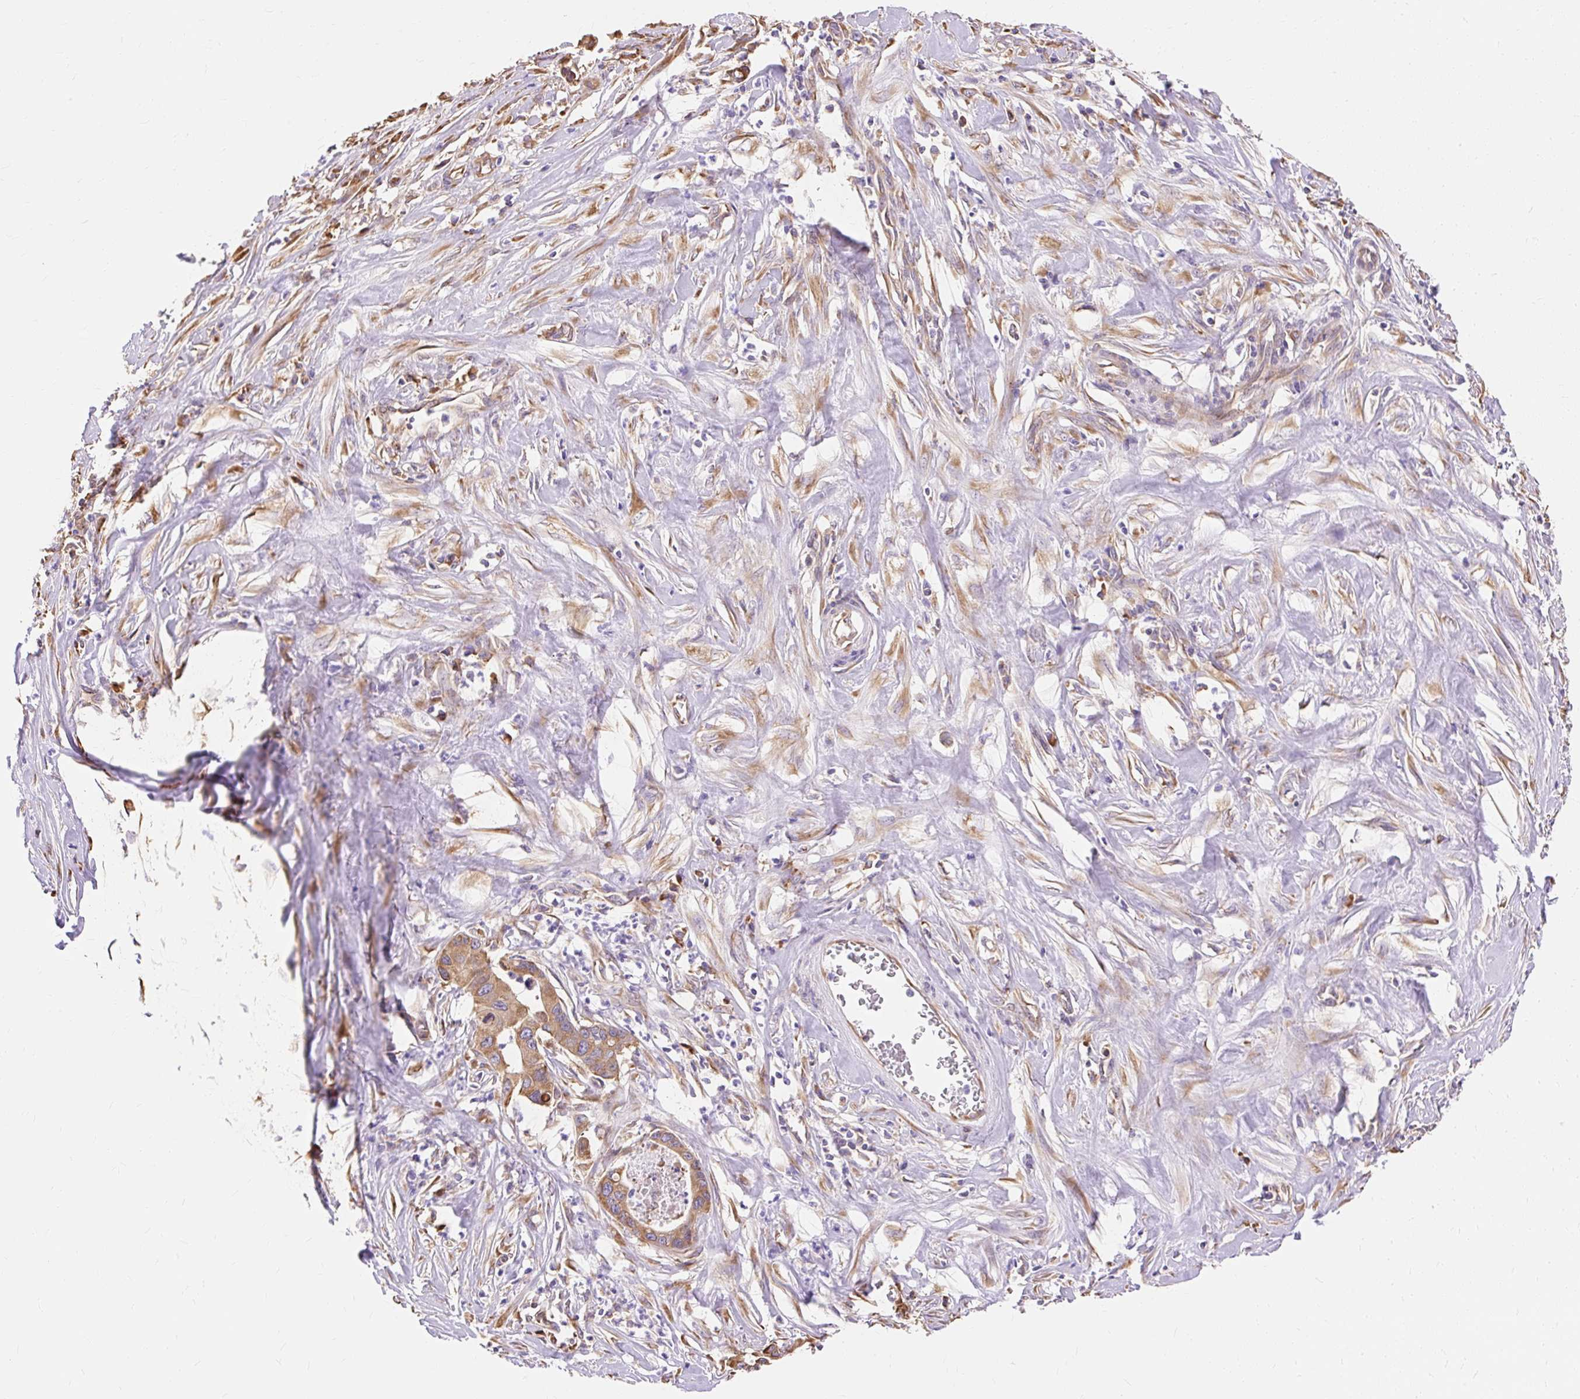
{"staining": {"intensity": "moderate", "quantity": ">75%", "location": "cytoplasmic/membranous"}, "tissue": "pancreatic cancer", "cell_type": "Tumor cells", "image_type": "cancer", "snomed": [{"axis": "morphology", "description": "Adenocarcinoma, NOS"}, {"axis": "topography", "description": "Pancreas"}], "caption": "Approximately >75% of tumor cells in human pancreatic cancer display moderate cytoplasmic/membranous protein positivity as visualized by brown immunohistochemical staining.", "gene": "RPS17", "patient": {"sex": "male", "age": 73}}